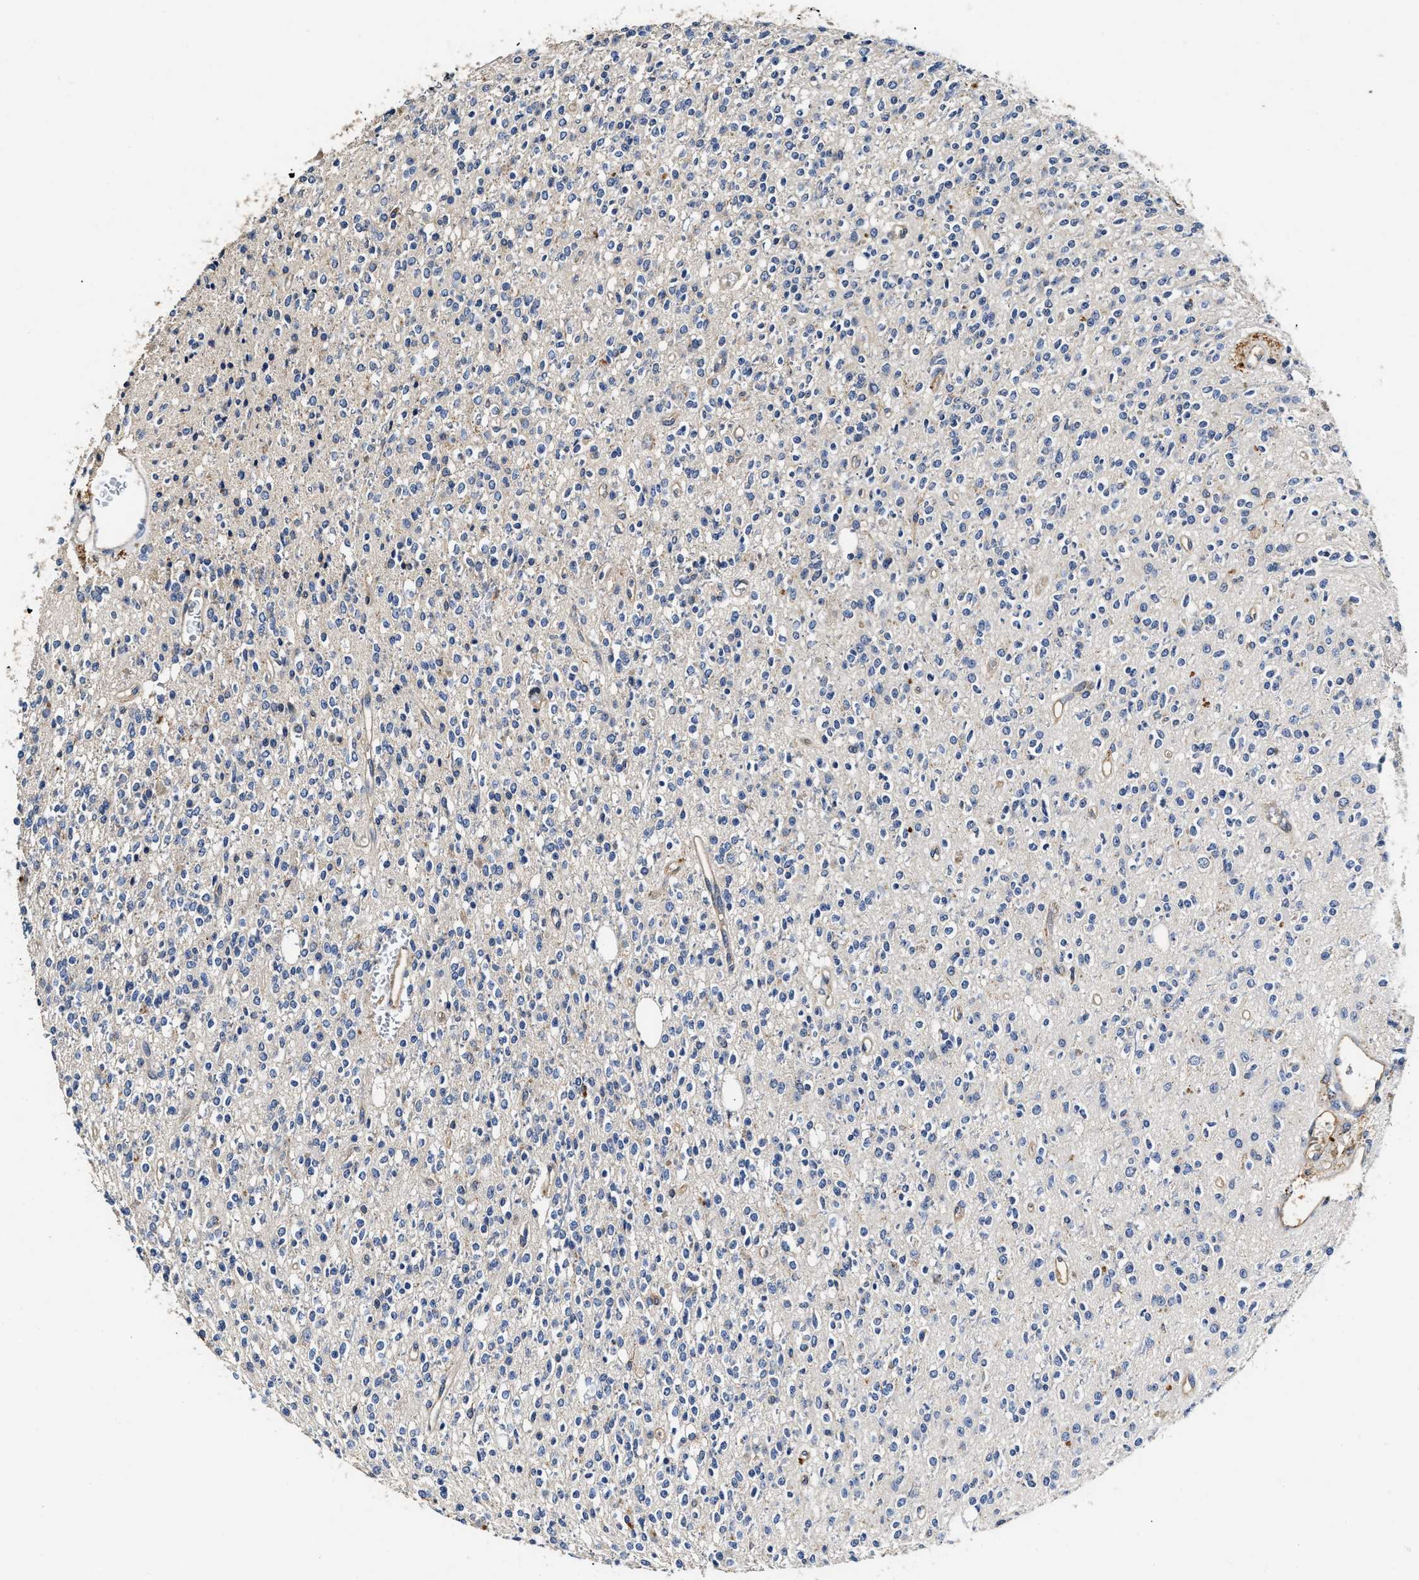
{"staining": {"intensity": "negative", "quantity": "none", "location": "none"}, "tissue": "glioma", "cell_type": "Tumor cells", "image_type": "cancer", "snomed": [{"axis": "morphology", "description": "Glioma, malignant, High grade"}, {"axis": "topography", "description": "Brain"}], "caption": "This histopathology image is of malignant glioma (high-grade) stained with immunohistochemistry to label a protein in brown with the nuclei are counter-stained blue. There is no positivity in tumor cells.", "gene": "SLCO2B1", "patient": {"sex": "male", "age": 34}}